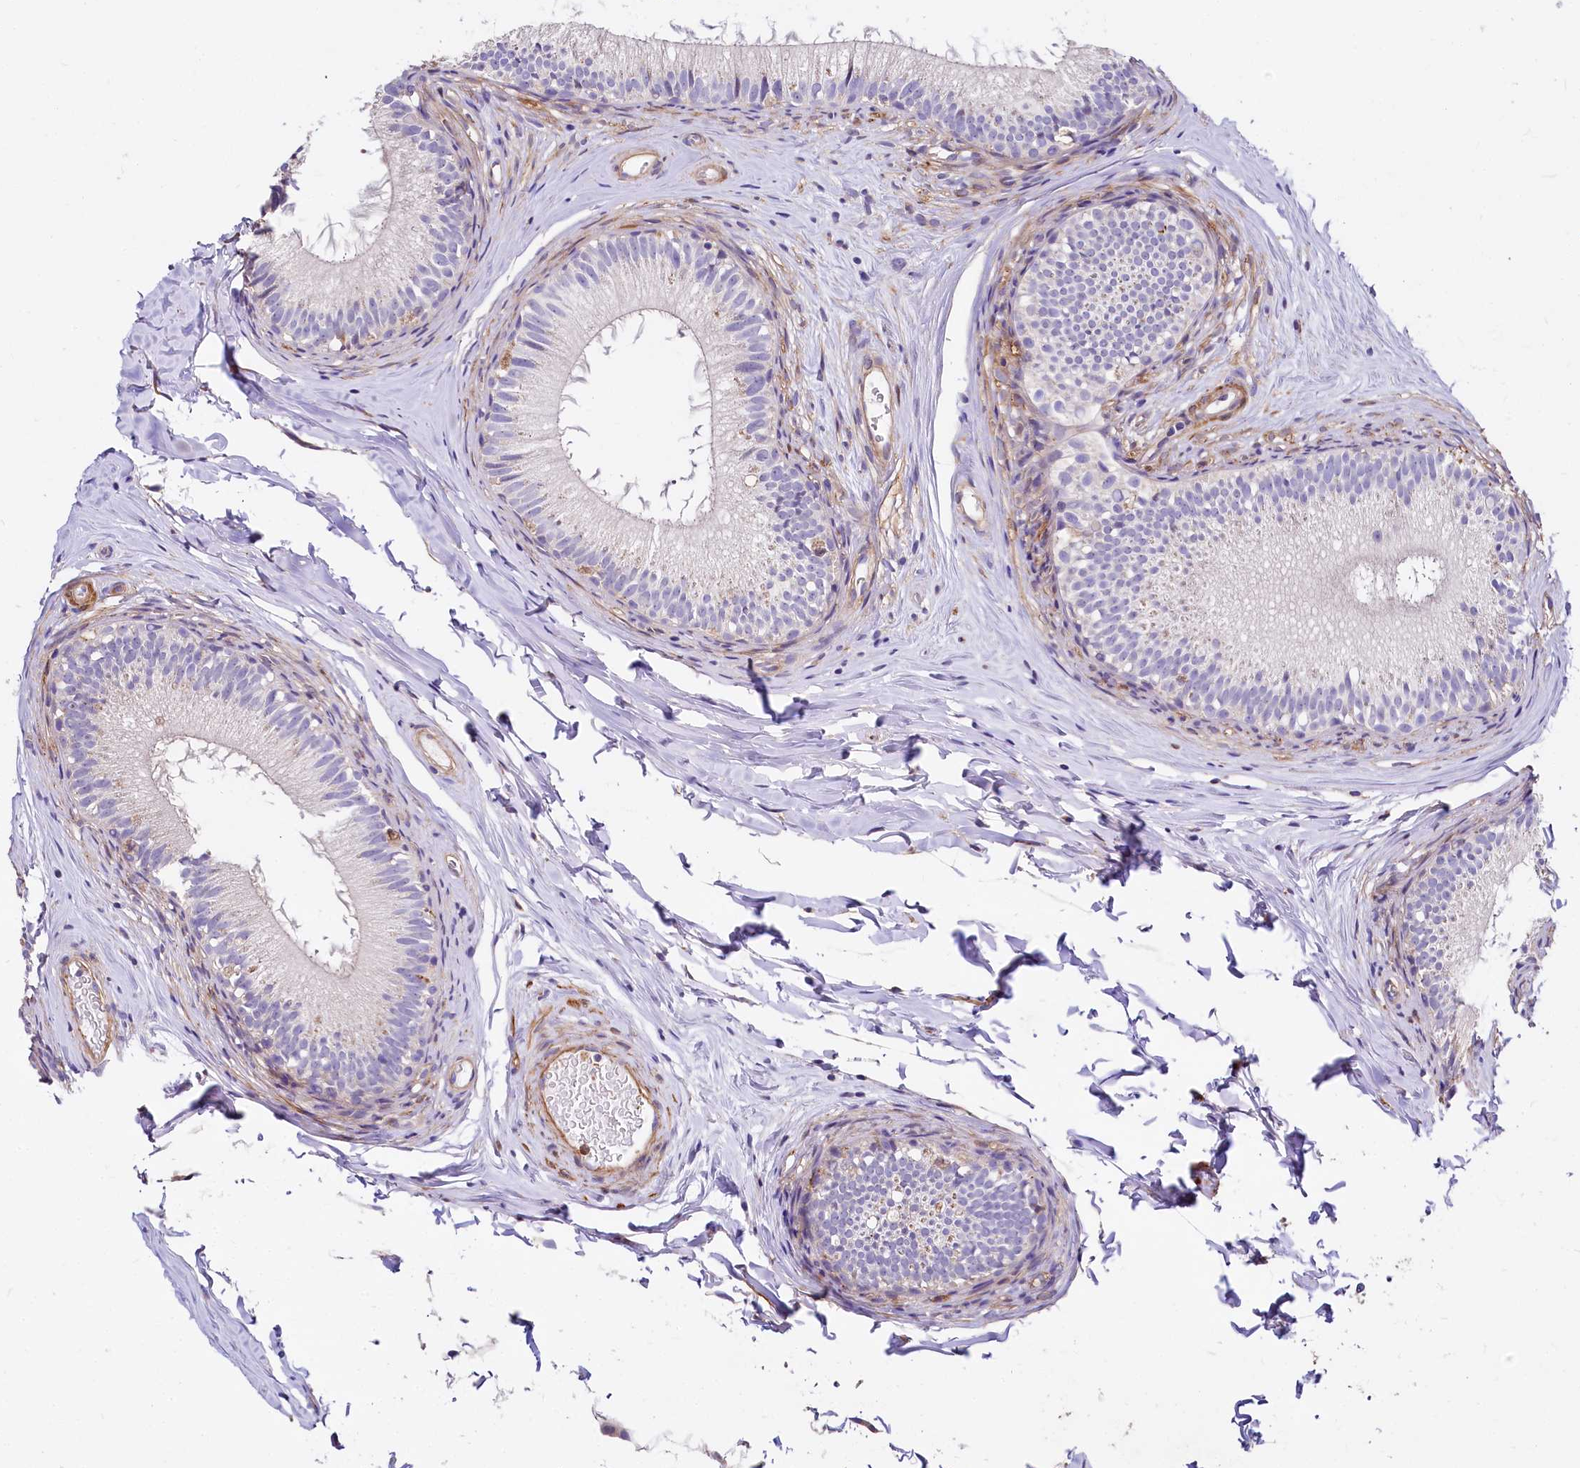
{"staining": {"intensity": "negative", "quantity": "none", "location": "none"}, "tissue": "epididymis", "cell_type": "Glandular cells", "image_type": "normal", "snomed": [{"axis": "morphology", "description": "Normal tissue, NOS"}, {"axis": "topography", "description": "Epididymis"}], "caption": "Immunohistochemical staining of unremarkable human epididymis reveals no significant expression in glandular cells. Nuclei are stained in blue.", "gene": "FCHSD2", "patient": {"sex": "male", "age": 34}}